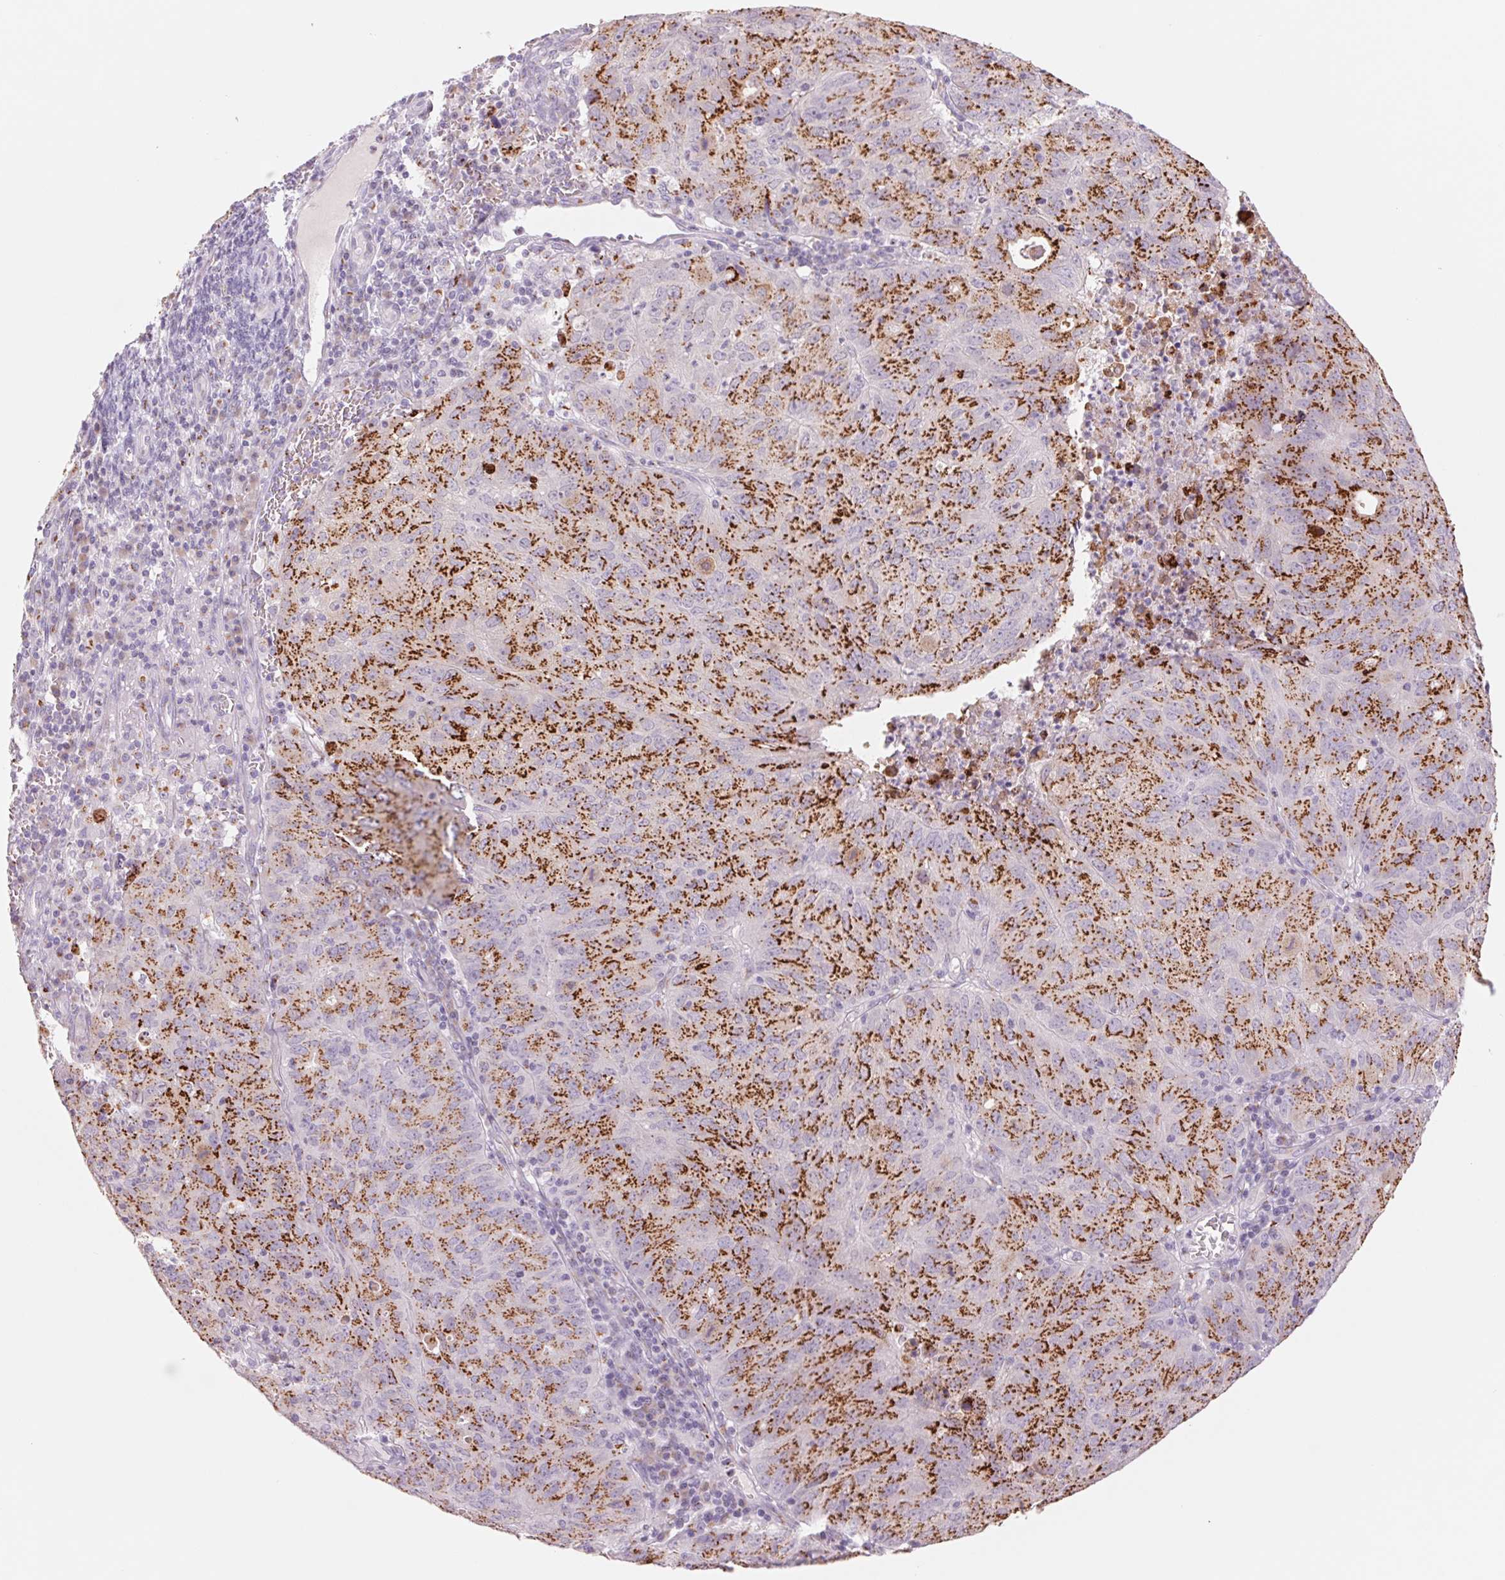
{"staining": {"intensity": "strong", "quantity": ">75%", "location": "cytoplasmic/membranous"}, "tissue": "cervical cancer", "cell_type": "Tumor cells", "image_type": "cancer", "snomed": [{"axis": "morphology", "description": "Adenocarcinoma, NOS"}, {"axis": "topography", "description": "Cervix"}], "caption": "Protein expression analysis of human cervical cancer (adenocarcinoma) reveals strong cytoplasmic/membranous expression in approximately >75% of tumor cells.", "gene": "GALNT7", "patient": {"sex": "female", "age": 56}}